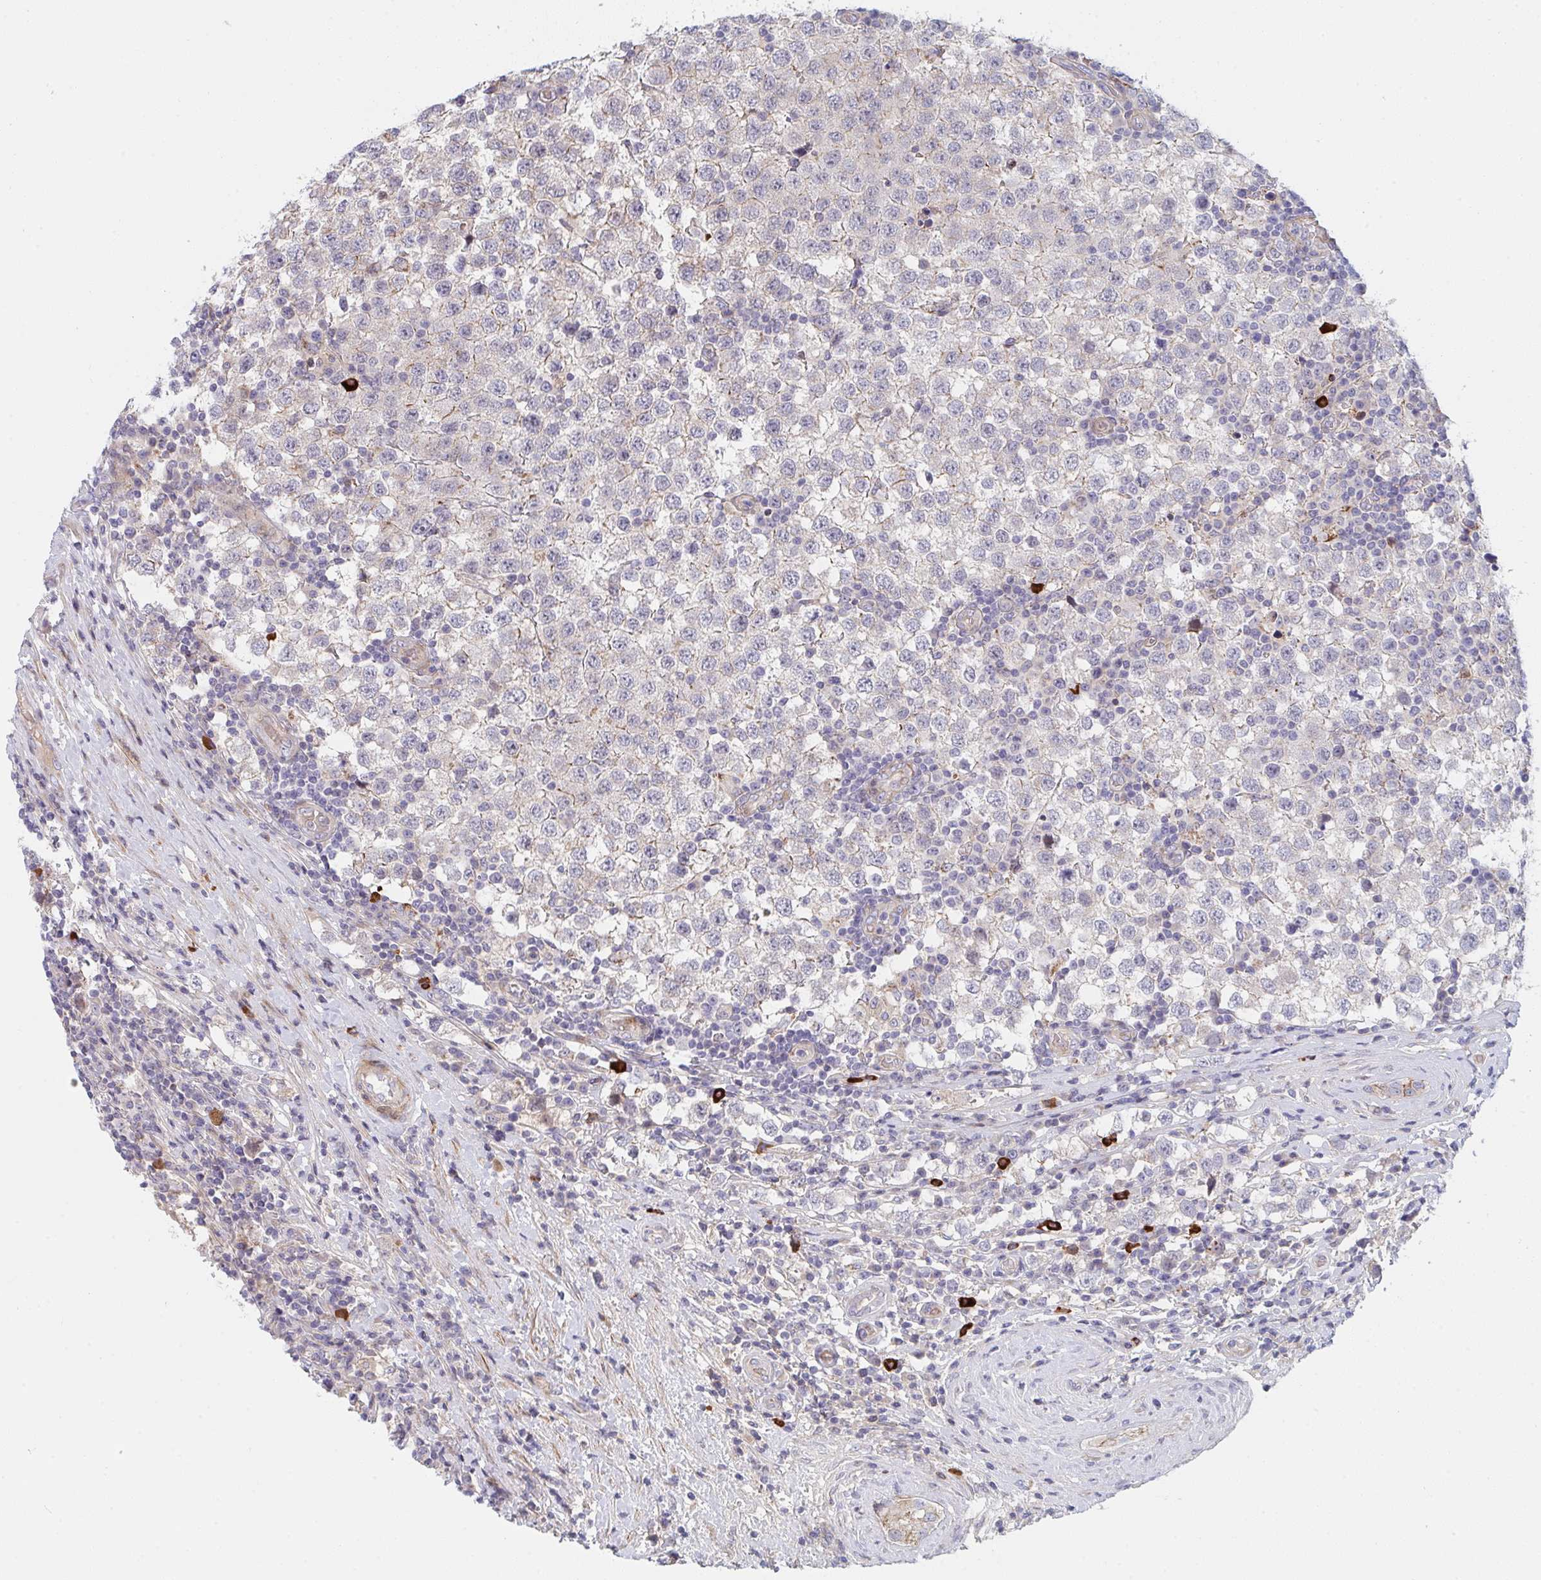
{"staining": {"intensity": "negative", "quantity": "none", "location": "none"}, "tissue": "testis cancer", "cell_type": "Tumor cells", "image_type": "cancer", "snomed": [{"axis": "morphology", "description": "Seminoma, NOS"}, {"axis": "topography", "description": "Testis"}], "caption": "Micrograph shows no significant protein expression in tumor cells of seminoma (testis).", "gene": "TNFSF4", "patient": {"sex": "male", "age": 34}}